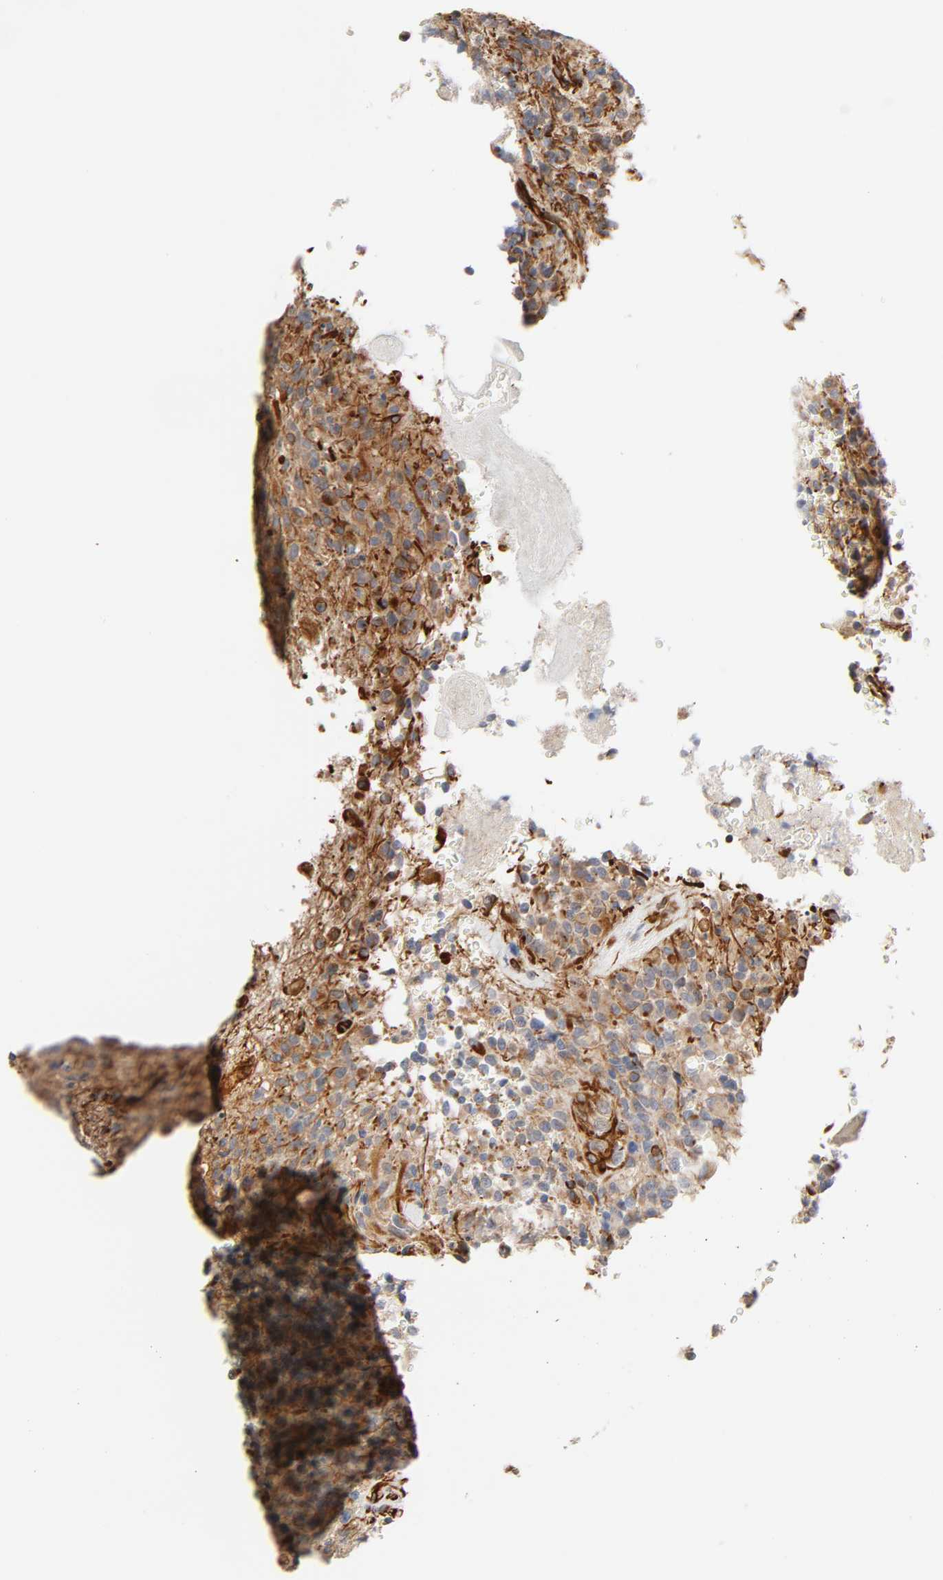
{"staining": {"intensity": "strong", "quantity": ">75%", "location": "cytoplasmic/membranous"}, "tissue": "glioma", "cell_type": "Tumor cells", "image_type": "cancer", "snomed": [{"axis": "morphology", "description": "Normal tissue, NOS"}, {"axis": "morphology", "description": "Glioma, malignant, High grade"}, {"axis": "topography", "description": "Cerebral cortex"}], "caption": "Glioma stained for a protein displays strong cytoplasmic/membranous positivity in tumor cells.", "gene": "FAM118A", "patient": {"sex": "male", "age": 56}}